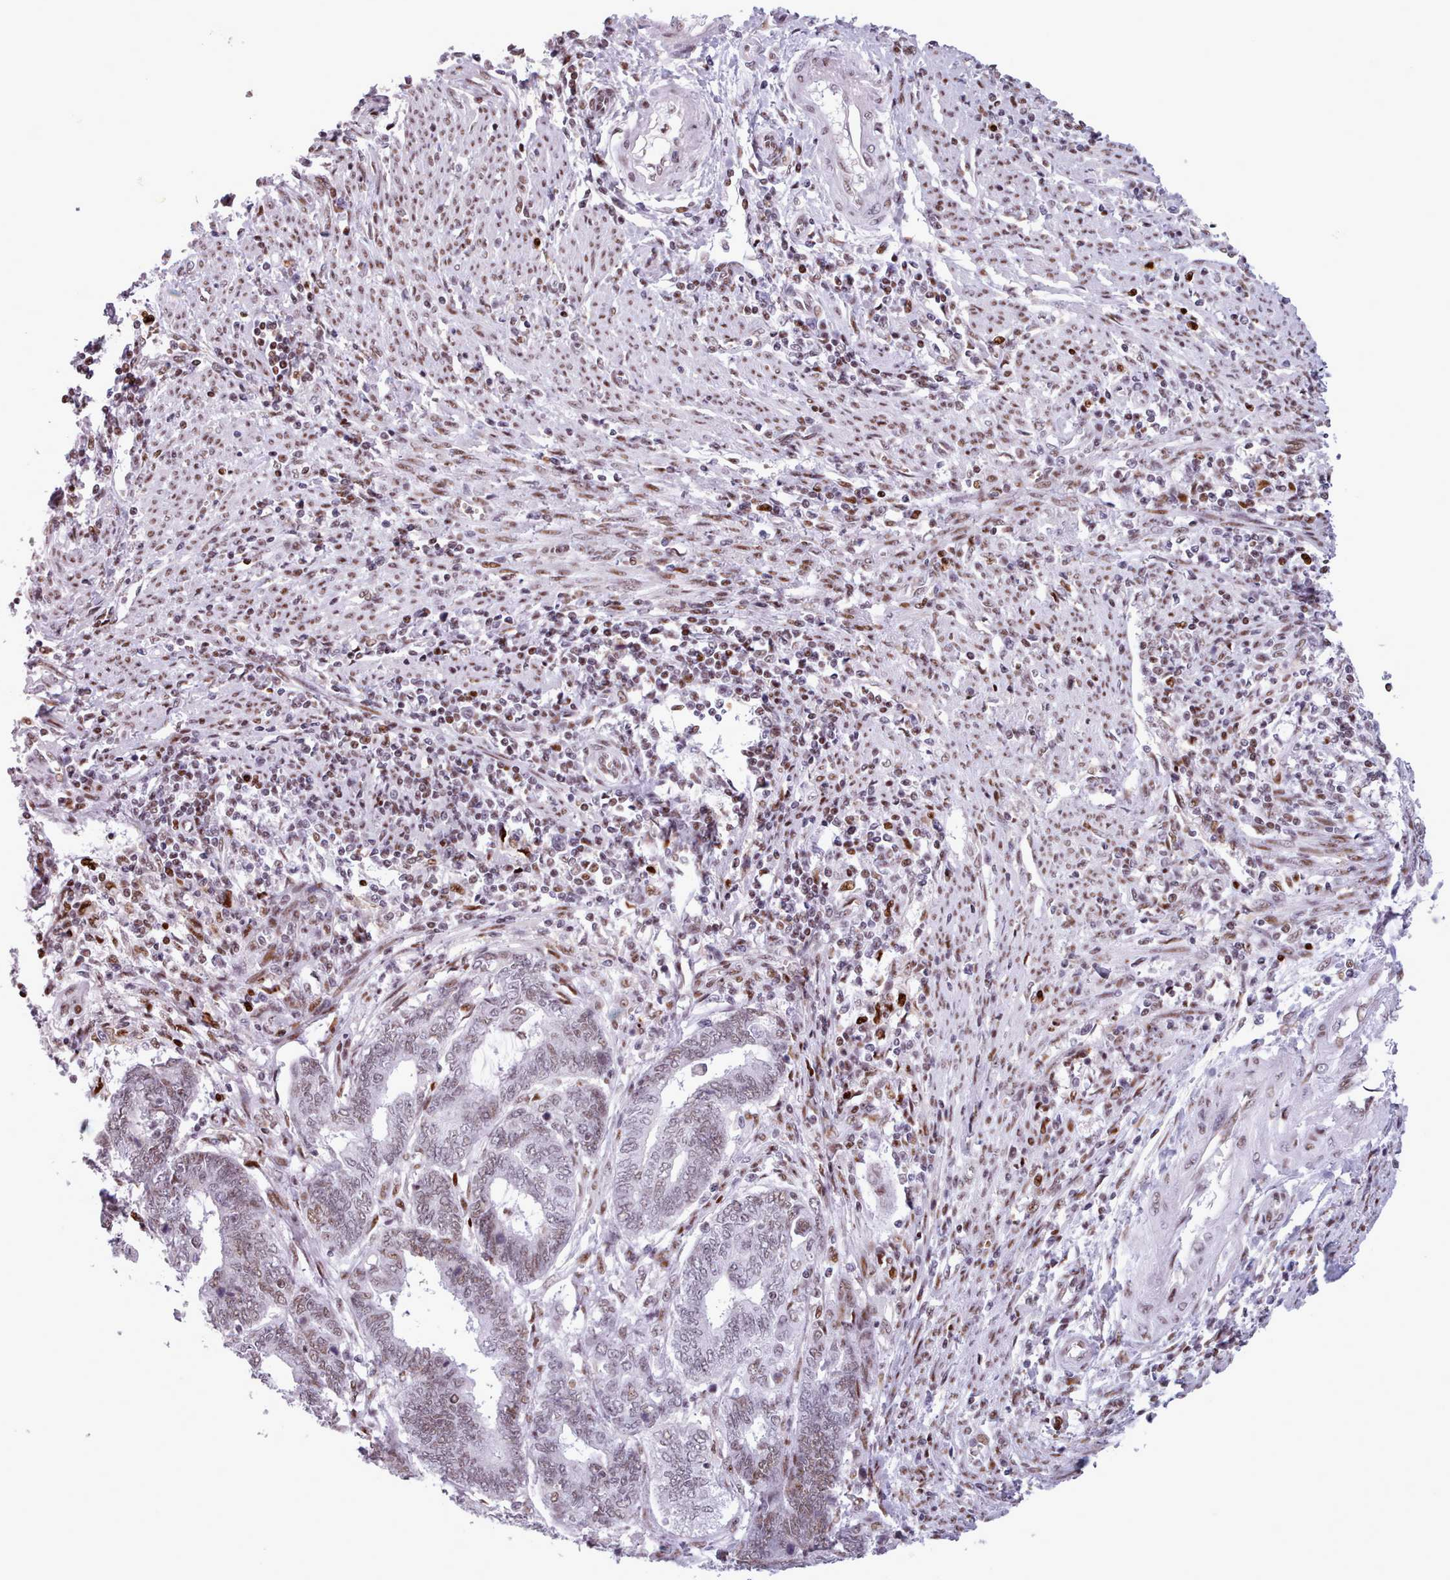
{"staining": {"intensity": "weak", "quantity": ">75%", "location": "nuclear"}, "tissue": "endometrial cancer", "cell_type": "Tumor cells", "image_type": "cancer", "snomed": [{"axis": "morphology", "description": "Adenocarcinoma, NOS"}, {"axis": "topography", "description": "Uterus"}, {"axis": "topography", "description": "Endometrium"}], "caption": "Protein expression analysis of endometrial cancer (adenocarcinoma) displays weak nuclear staining in approximately >75% of tumor cells.", "gene": "SRSF4", "patient": {"sex": "female", "age": 70}}